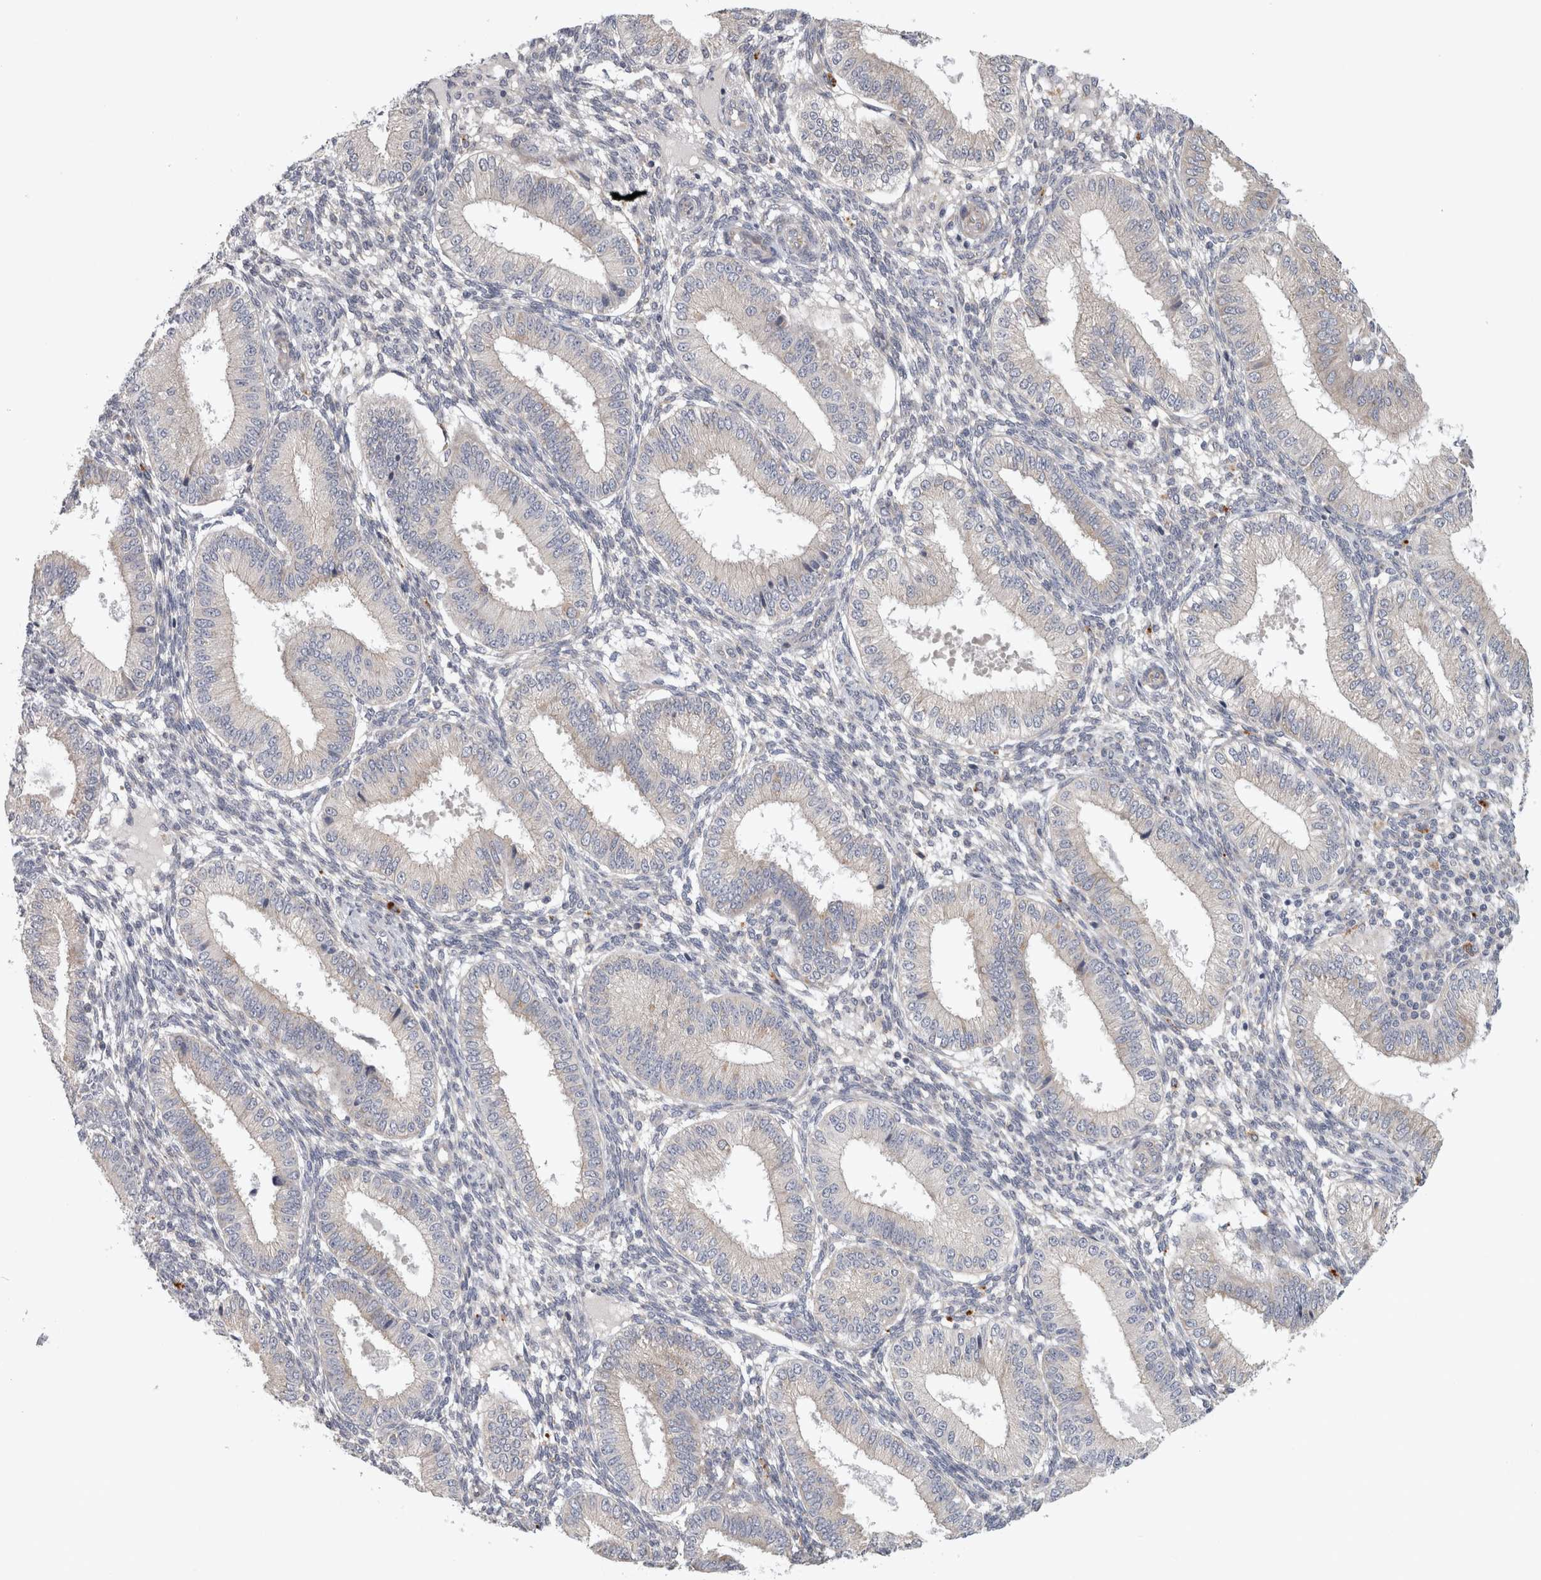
{"staining": {"intensity": "negative", "quantity": "none", "location": "none"}, "tissue": "endometrium", "cell_type": "Cells in endometrial stroma", "image_type": "normal", "snomed": [{"axis": "morphology", "description": "Normal tissue, NOS"}, {"axis": "topography", "description": "Endometrium"}], "caption": "High power microscopy micrograph of an immunohistochemistry micrograph of normal endometrium, revealing no significant staining in cells in endometrial stroma.", "gene": "ATXN2", "patient": {"sex": "female", "age": 39}}